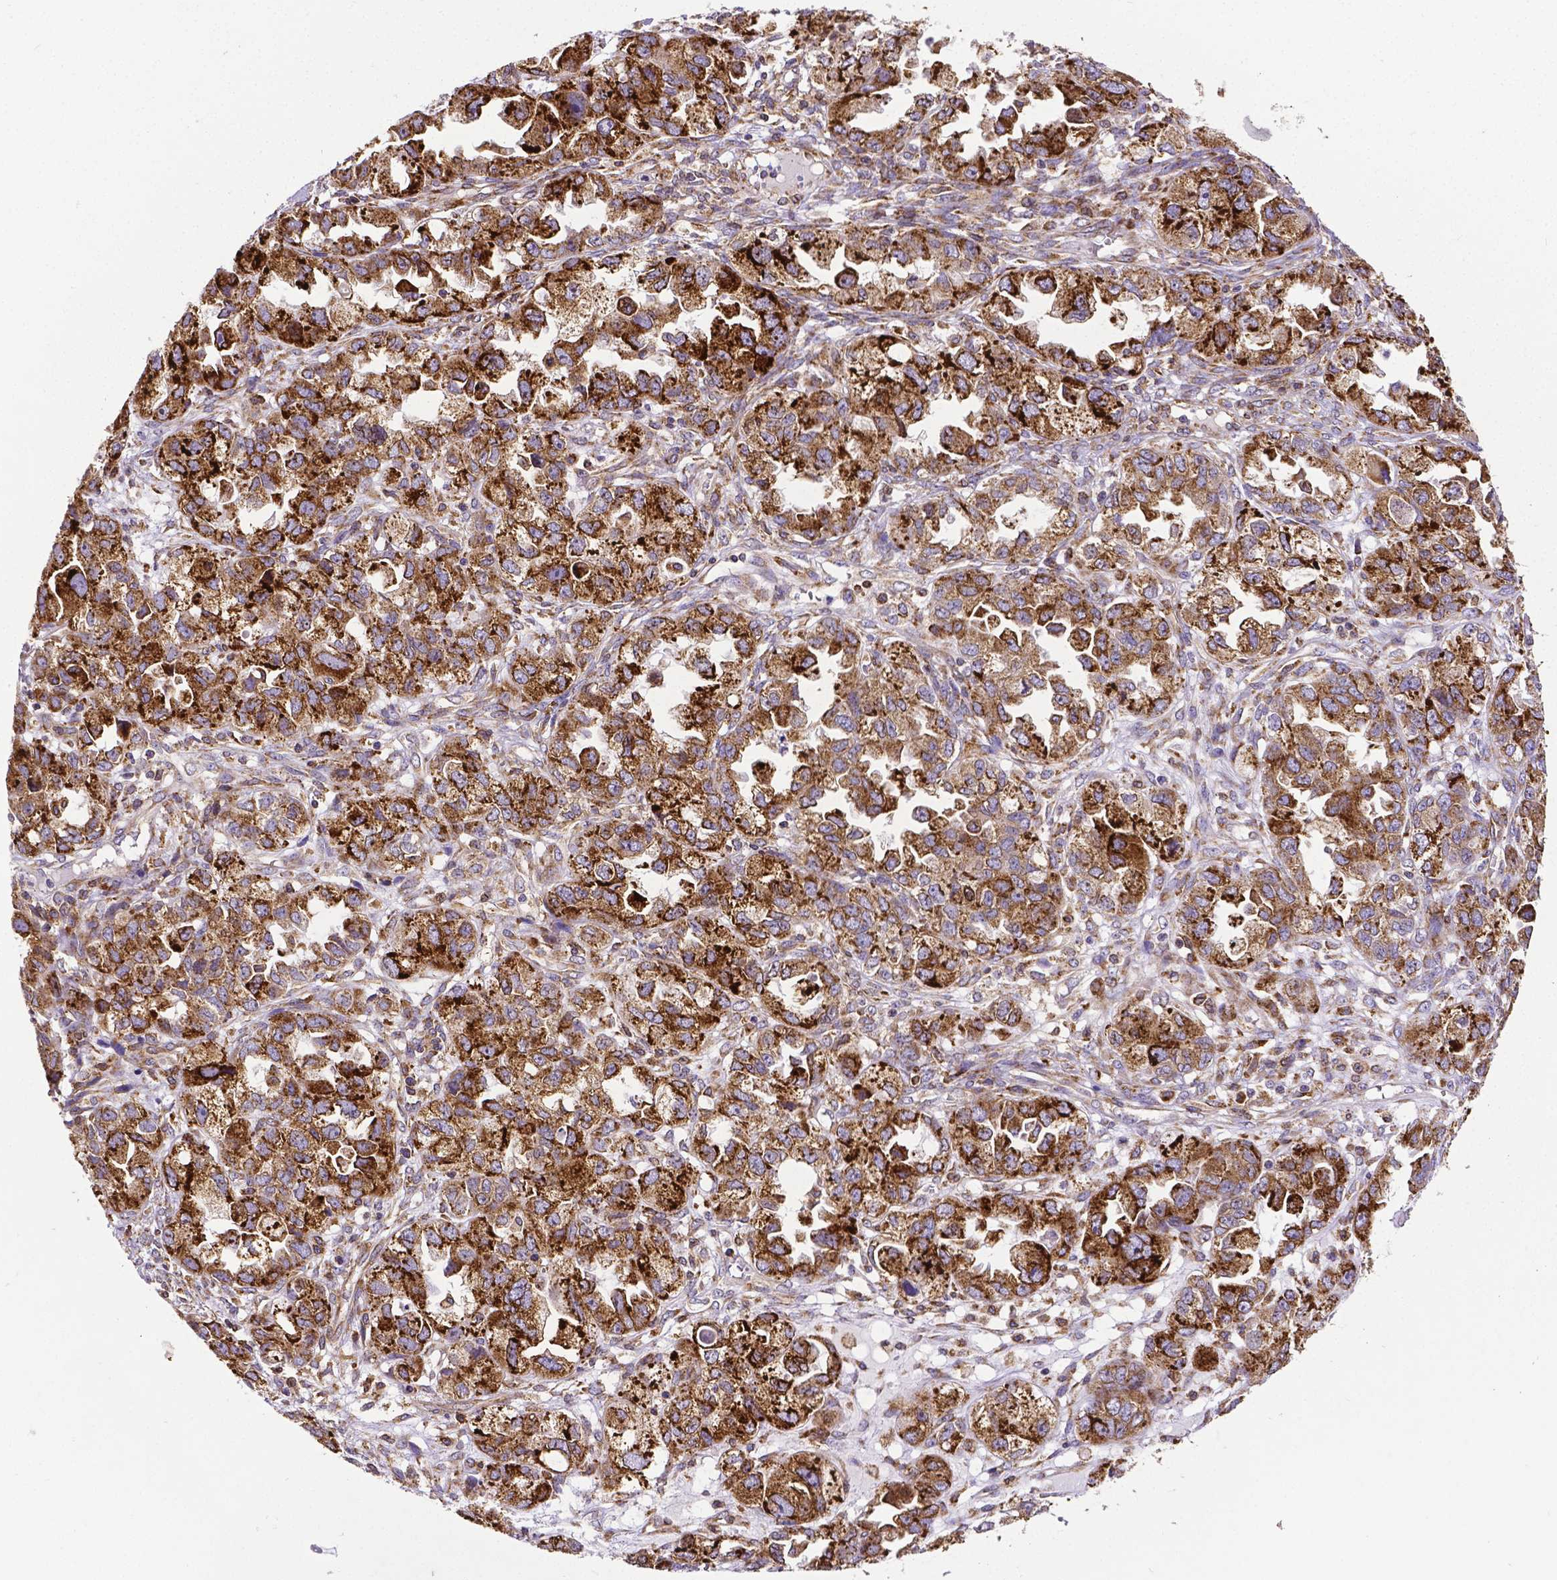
{"staining": {"intensity": "strong", "quantity": ">75%", "location": "cytoplasmic/membranous"}, "tissue": "ovarian cancer", "cell_type": "Tumor cells", "image_type": "cancer", "snomed": [{"axis": "morphology", "description": "Cystadenocarcinoma, serous, NOS"}, {"axis": "topography", "description": "Ovary"}], "caption": "High-power microscopy captured an immunohistochemistry (IHC) image of ovarian cancer (serous cystadenocarcinoma), revealing strong cytoplasmic/membranous staining in approximately >75% of tumor cells. Nuclei are stained in blue.", "gene": "MTDH", "patient": {"sex": "female", "age": 84}}